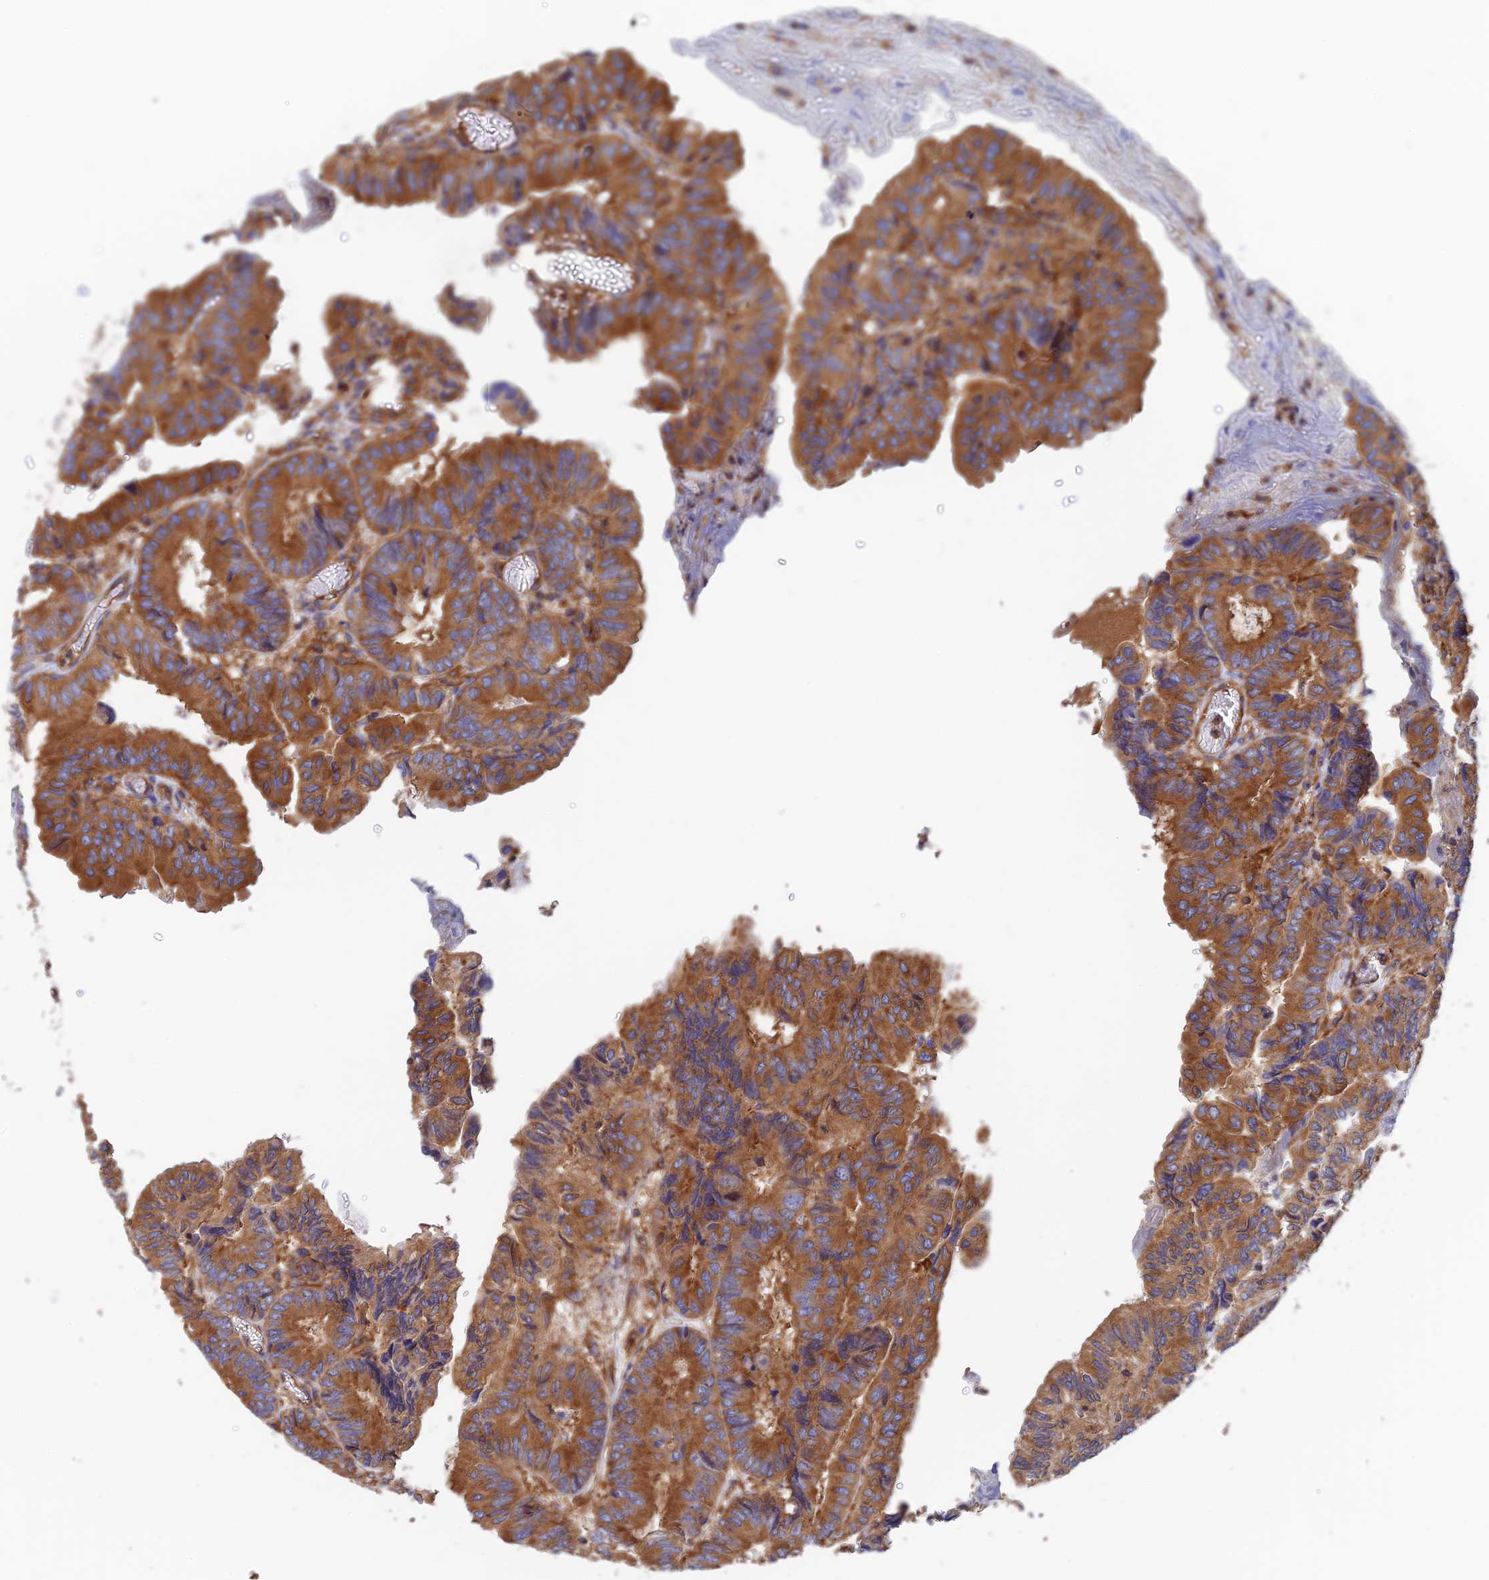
{"staining": {"intensity": "strong", "quantity": ">75%", "location": "cytoplasmic/membranous"}, "tissue": "colorectal cancer", "cell_type": "Tumor cells", "image_type": "cancer", "snomed": [{"axis": "morphology", "description": "Adenocarcinoma, NOS"}, {"axis": "topography", "description": "Colon"}], "caption": "Tumor cells reveal high levels of strong cytoplasmic/membranous staining in approximately >75% of cells in human colorectal cancer (adenocarcinoma). (brown staining indicates protein expression, while blue staining denotes nuclei).", "gene": "DCTN2", "patient": {"sex": "male", "age": 85}}